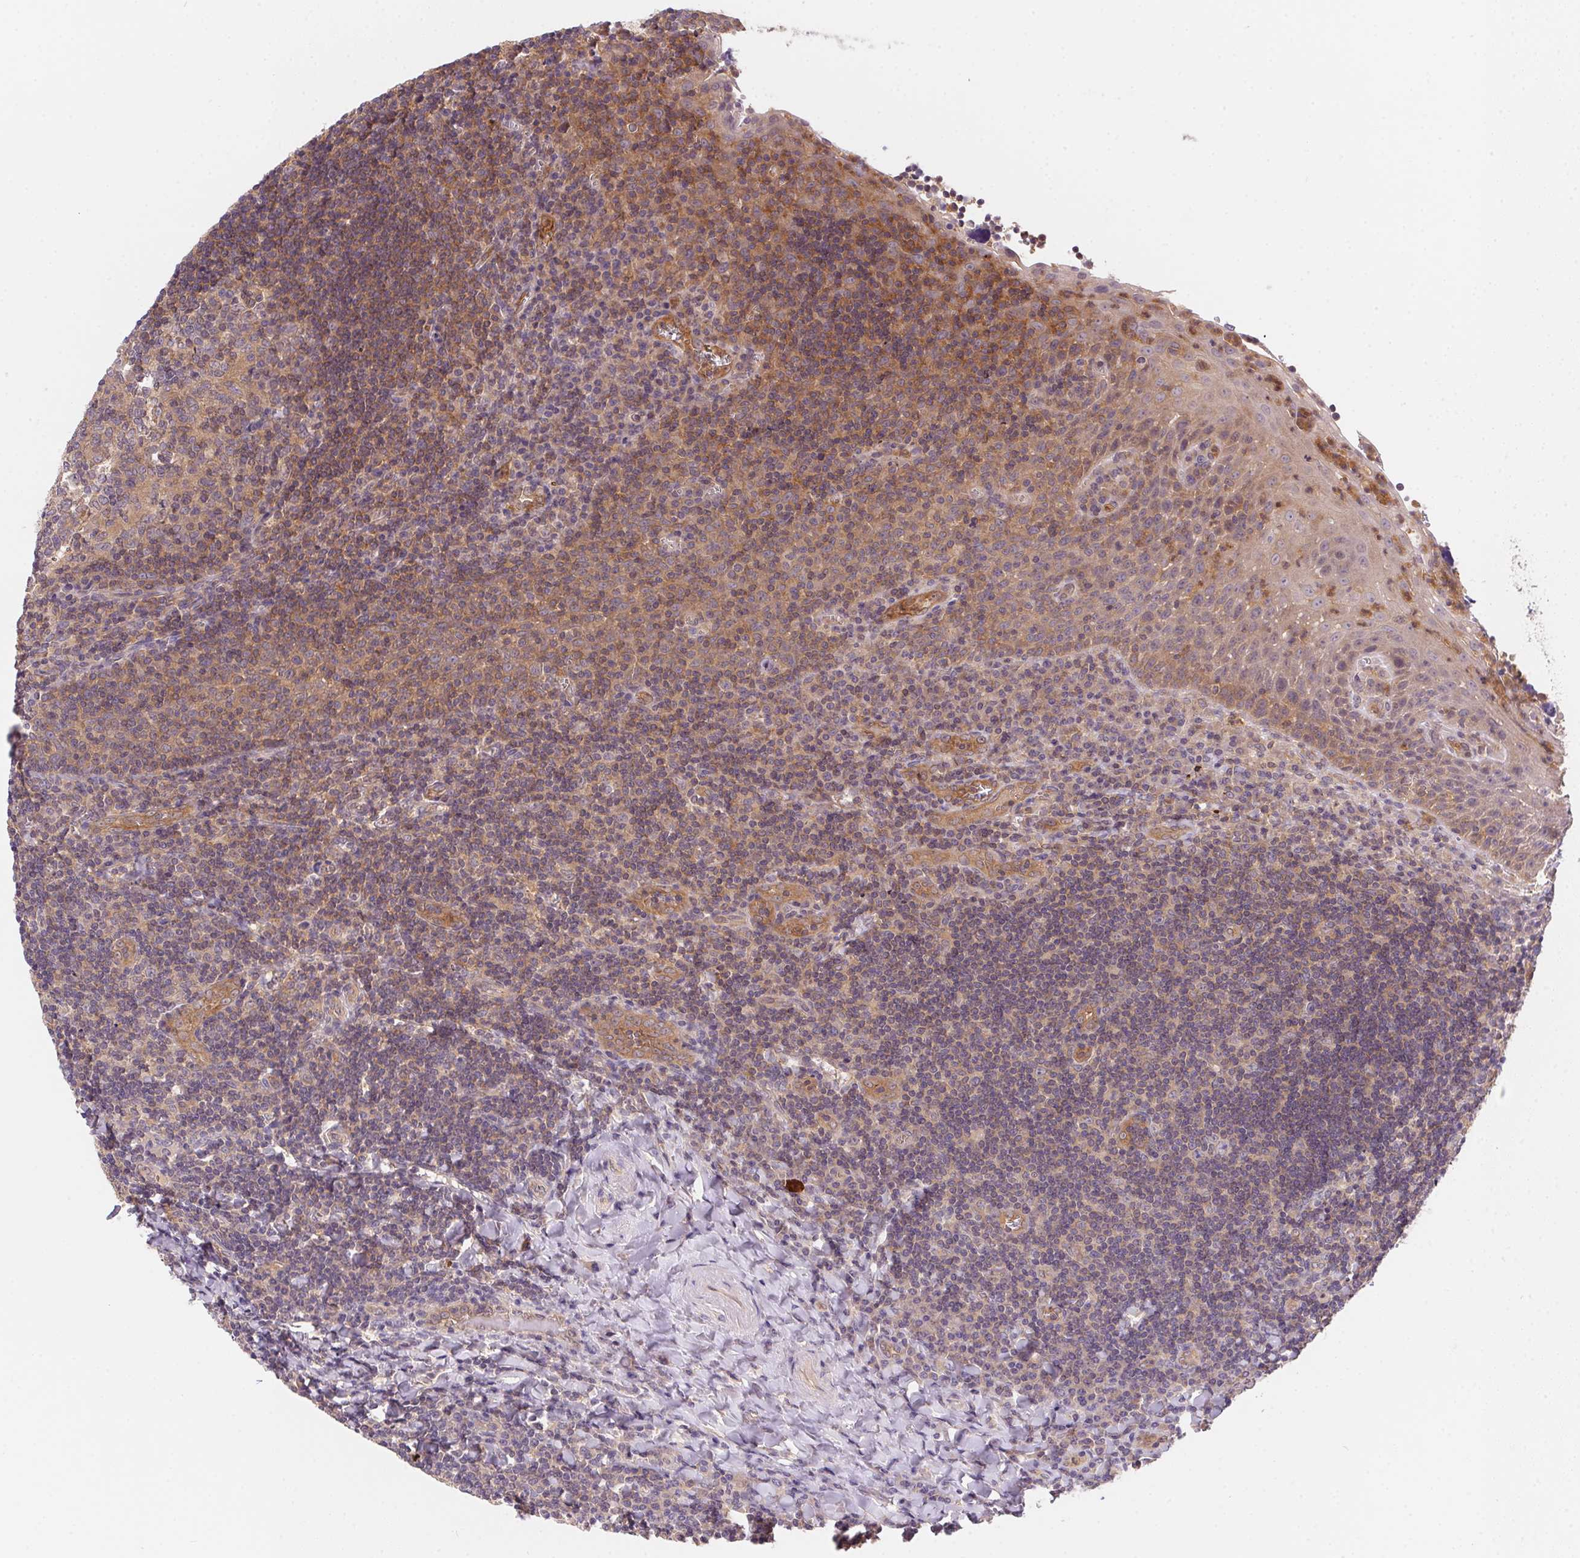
{"staining": {"intensity": "negative", "quantity": "none", "location": "none"}, "tissue": "tonsil", "cell_type": "Germinal center cells", "image_type": "normal", "snomed": [{"axis": "morphology", "description": "Normal tissue, NOS"}, {"axis": "morphology", "description": "Inflammation, NOS"}, {"axis": "topography", "description": "Tonsil"}], "caption": "Germinal center cells show no significant protein expression in benign tonsil.", "gene": "PRKAA1", "patient": {"sex": "female", "age": 31}}